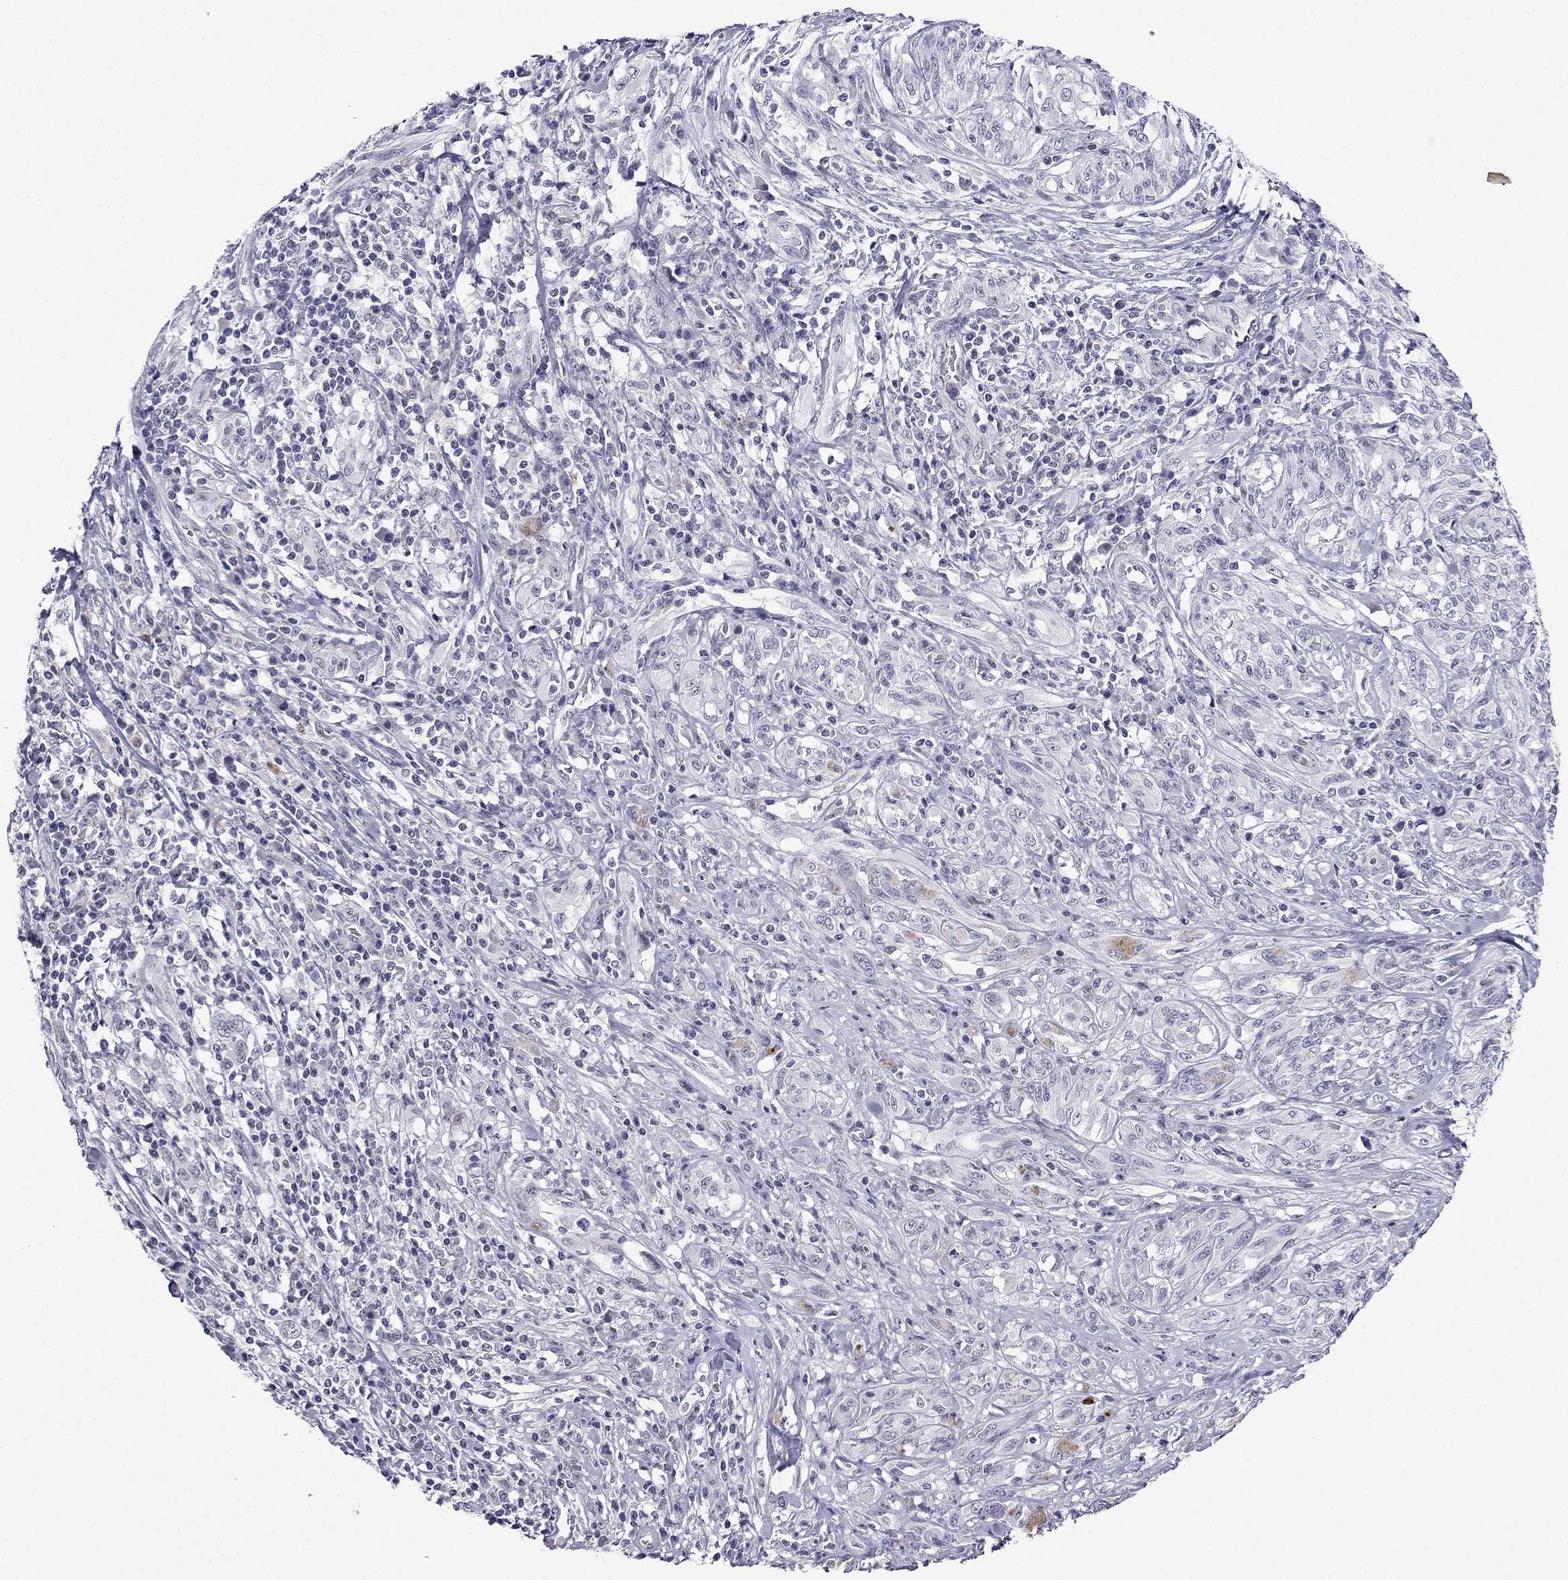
{"staining": {"intensity": "negative", "quantity": "none", "location": "none"}, "tissue": "melanoma", "cell_type": "Tumor cells", "image_type": "cancer", "snomed": [{"axis": "morphology", "description": "Malignant melanoma, NOS"}, {"axis": "topography", "description": "Skin"}], "caption": "IHC of human melanoma displays no expression in tumor cells.", "gene": "POM121L12", "patient": {"sex": "female", "age": 91}}